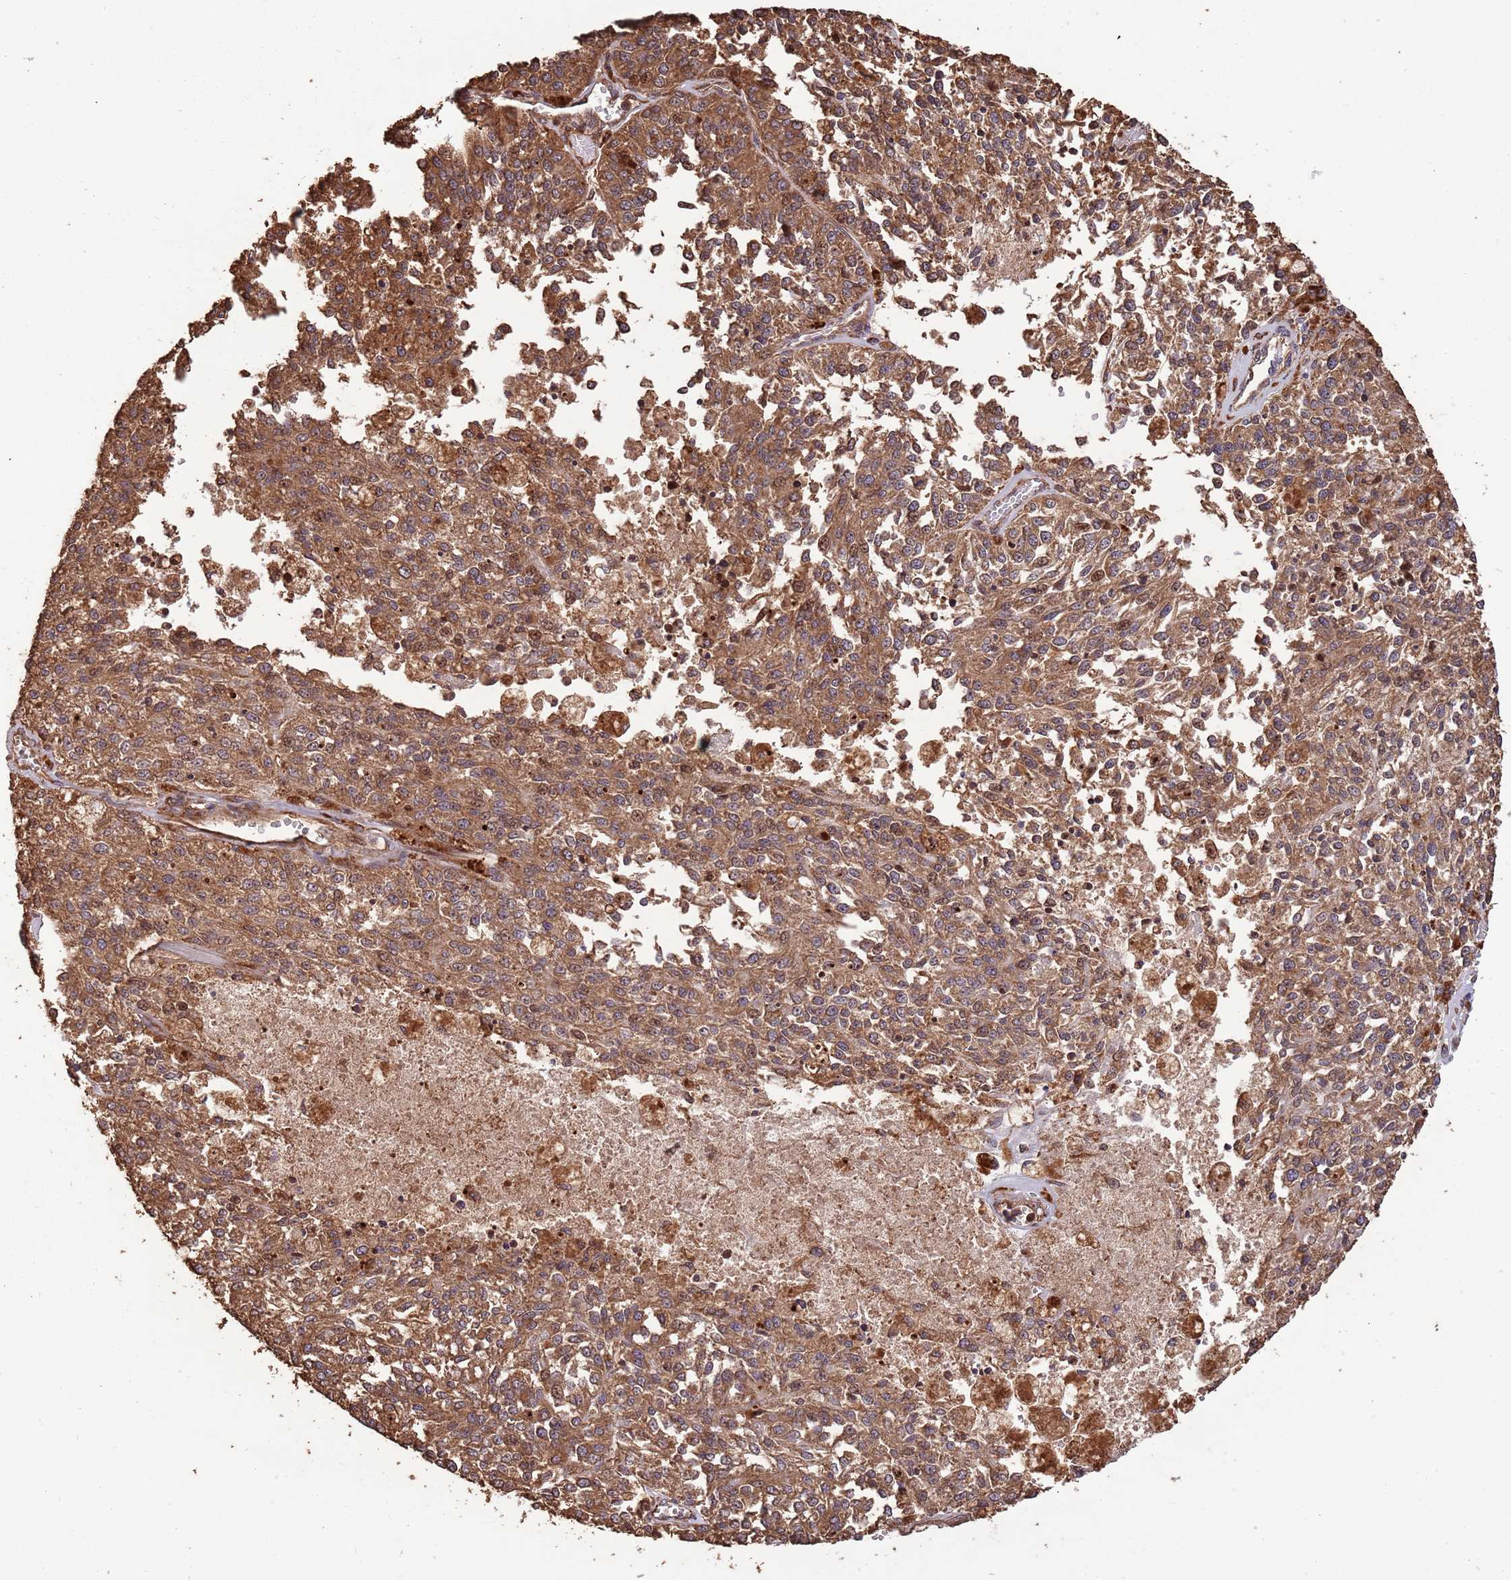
{"staining": {"intensity": "moderate", "quantity": ">75%", "location": "cytoplasmic/membranous"}, "tissue": "melanoma", "cell_type": "Tumor cells", "image_type": "cancer", "snomed": [{"axis": "morphology", "description": "Malignant melanoma, NOS"}, {"axis": "topography", "description": "Skin"}], "caption": "This micrograph shows malignant melanoma stained with immunohistochemistry (IHC) to label a protein in brown. The cytoplasmic/membranous of tumor cells show moderate positivity for the protein. Nuclei are counter-stained blue.", "gene": "ZNF428", "patient": {"sex": "female", "age": 64}}